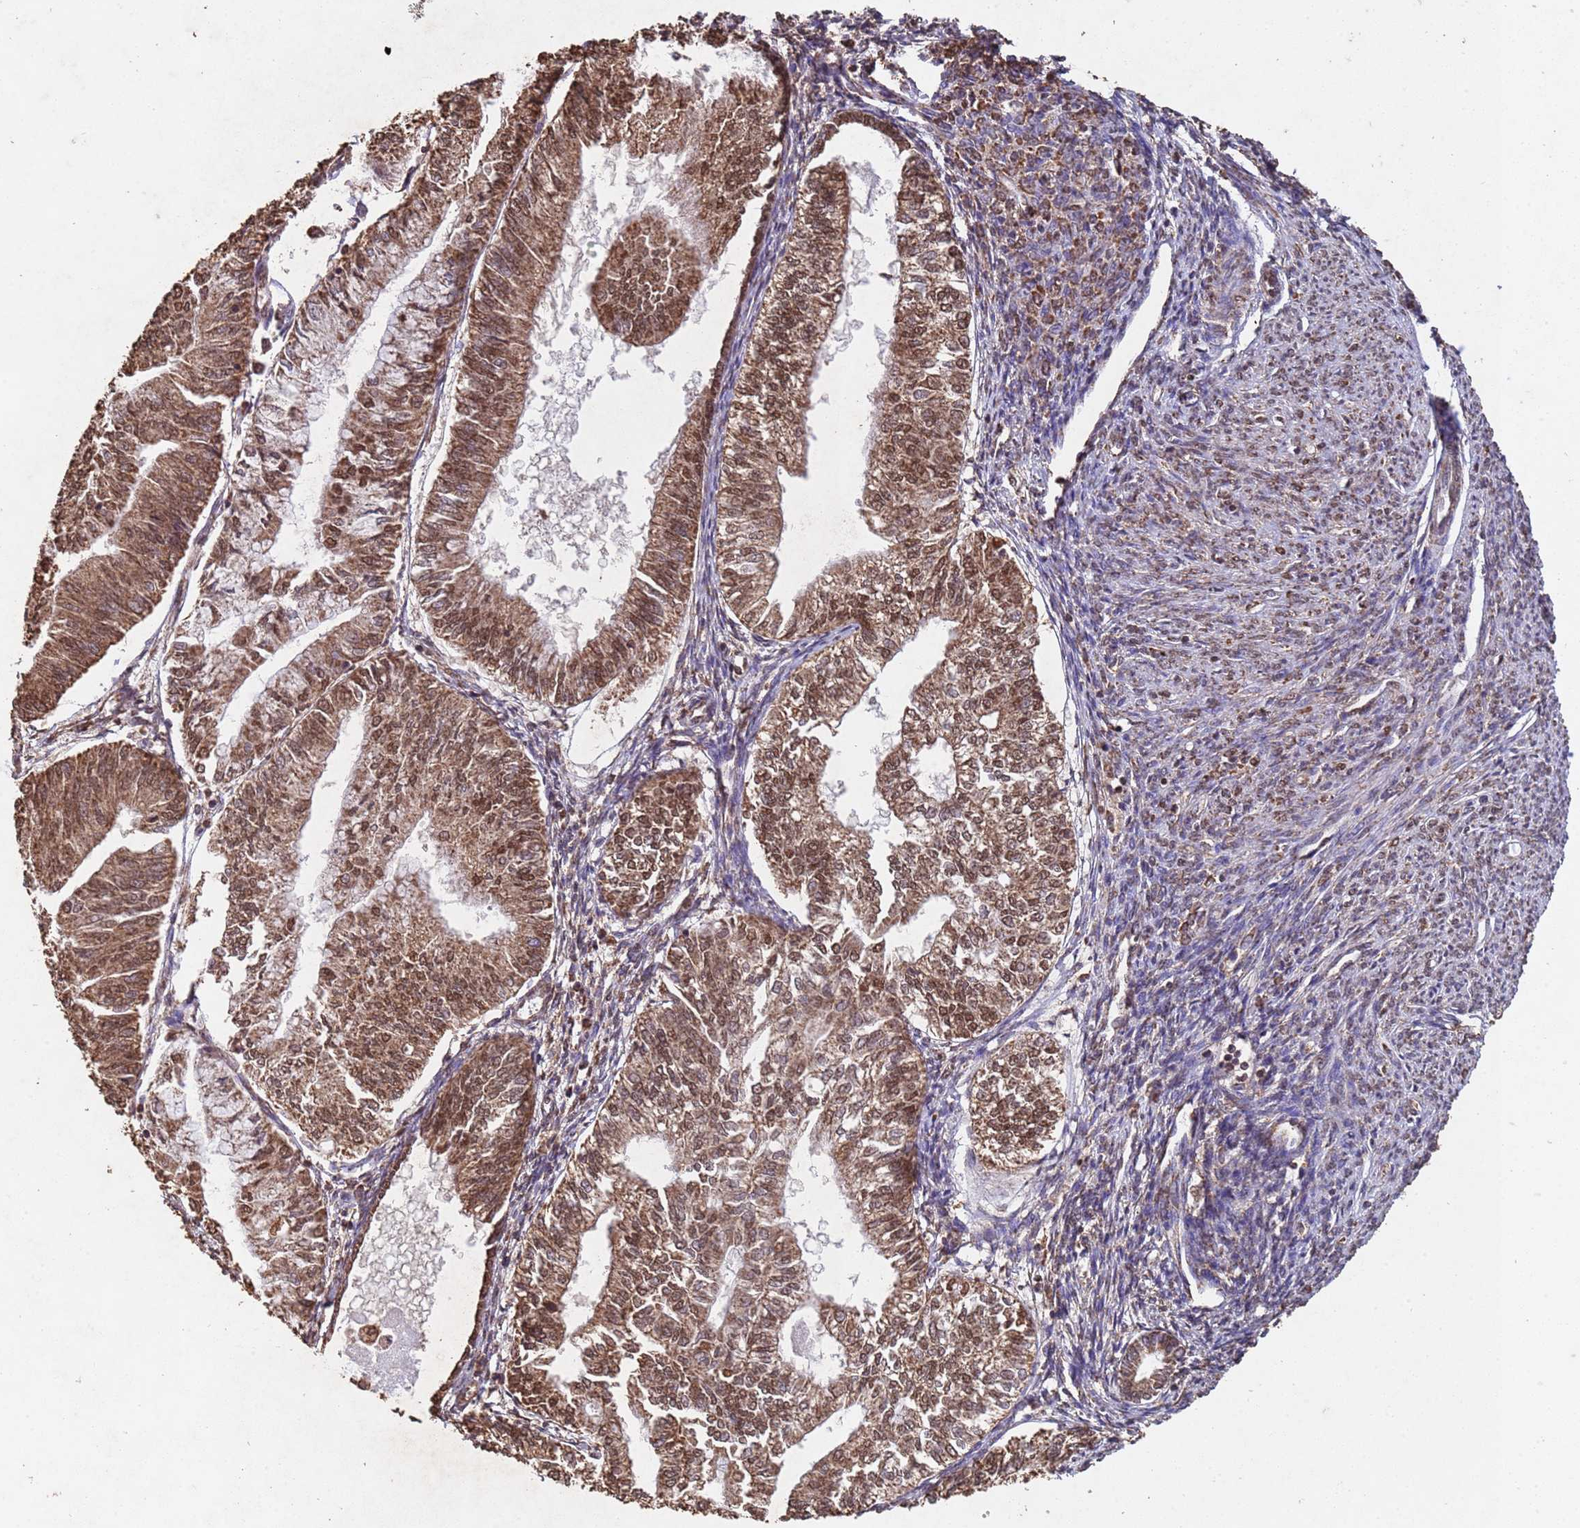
{"staining": {"intensity": "moderate", "quantity": ">75%", "location": "cytoplasmic/membranous,nuclear"}, "tissue": "smooth muscle", "cell_type": "Smooth muscle cells", "image_type": "normal", "snomed": [{"axis": "morphology", "description": "Normal tissue, NOS"}, {"axis": "topography", "description": "Smooth muscle"}, {"axis": "topography", "description": "Uterus"}], "caption": "About >75% of smooth muscle cells in benign human smooth muscle display moderate cytoplasmic/membranous,nuclear protein staining as visualized by brown immunohistochemical staining.", "gene": "HDAC10", "patient": {"sex": "female", "age": 59}}